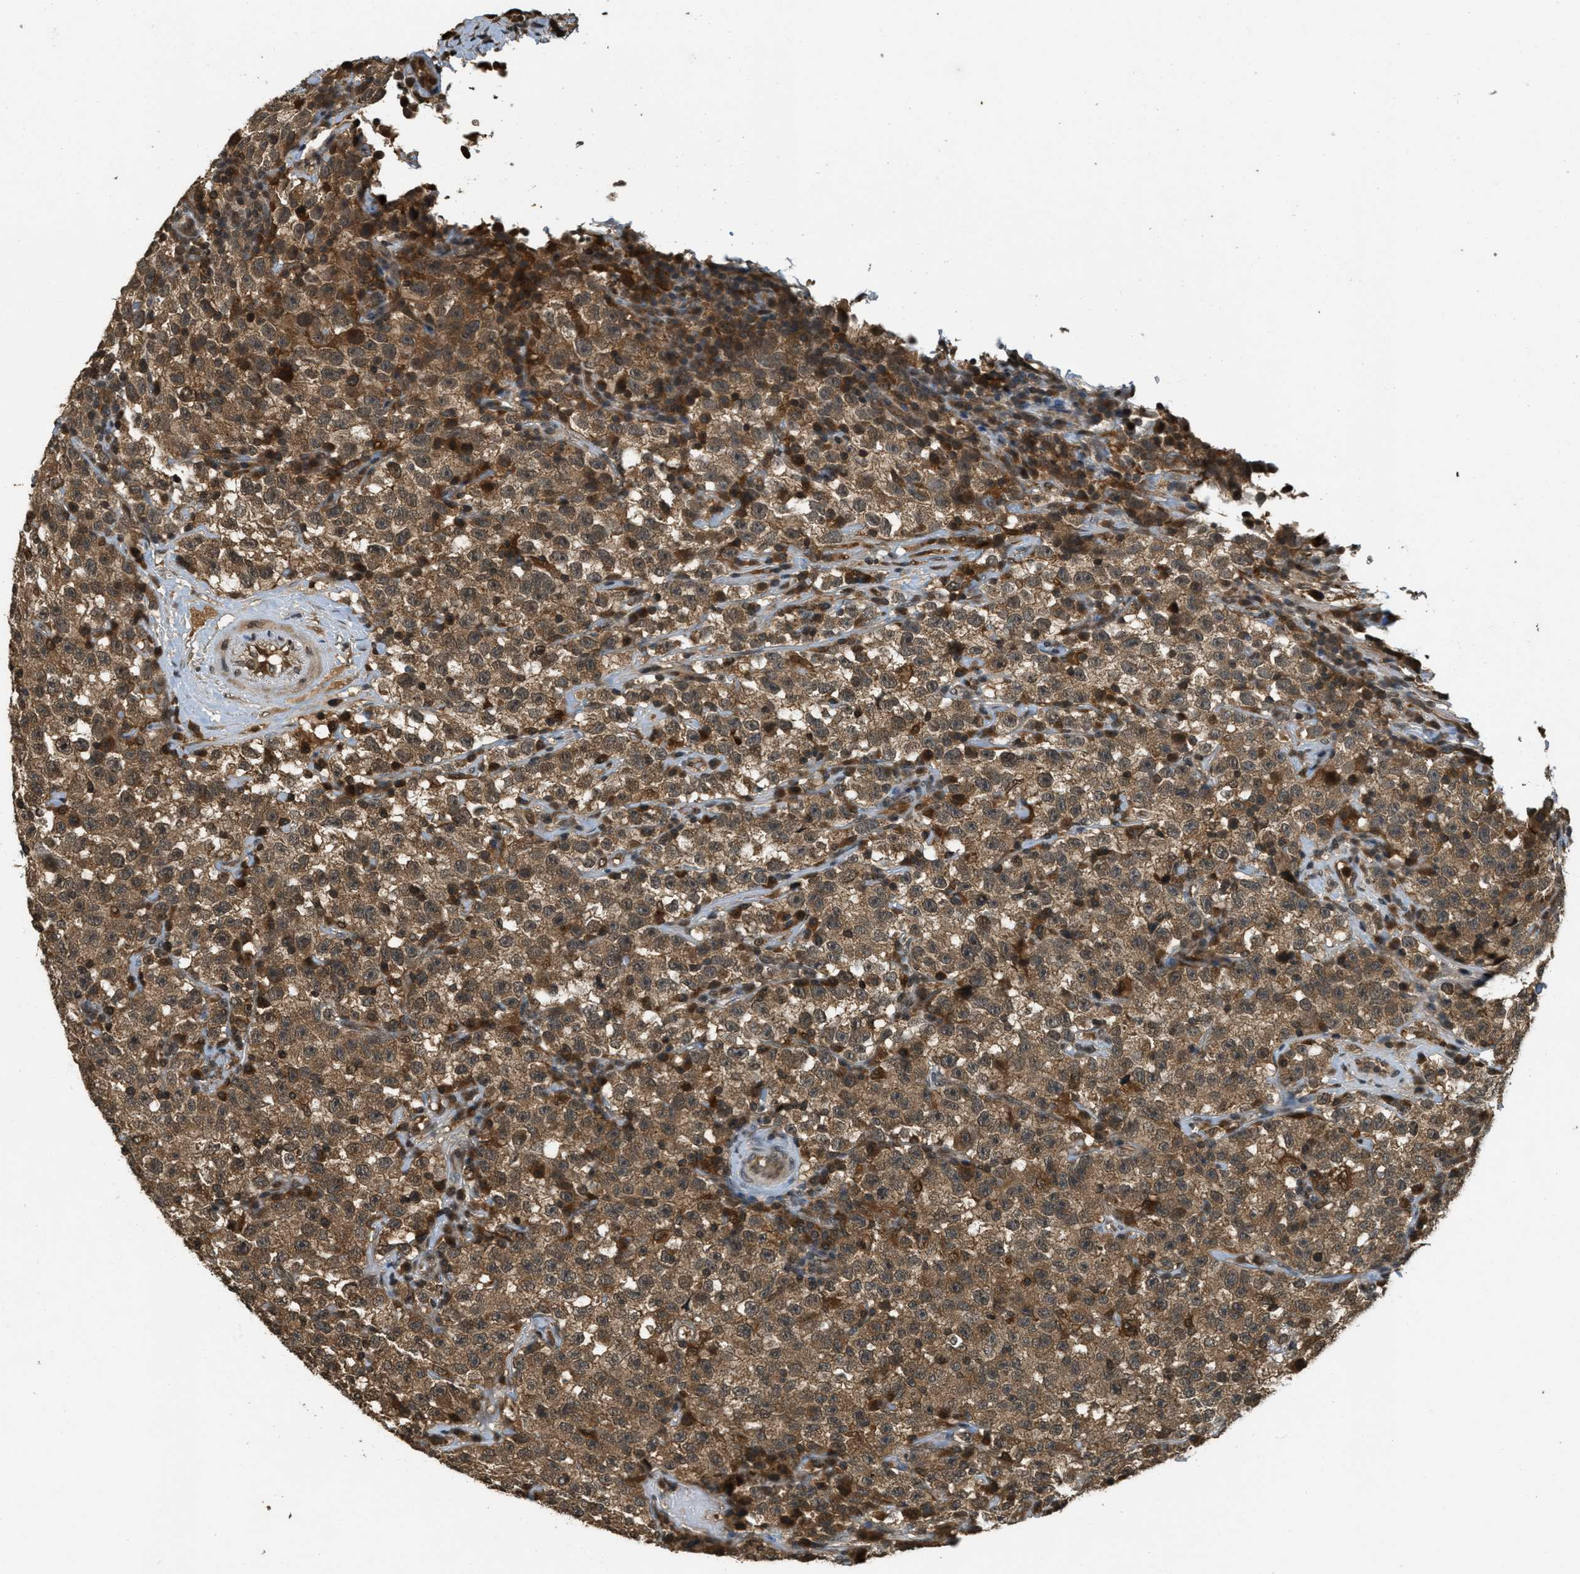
{"staining": {"intensity": "moderate", "quantity": ">75%", "location": "cytoplasmic/membranous"}, "tissue": "testis cancer", "cell_type": "Tumor cells", "image_type": "cancer", "snomed": [{"axis": "morphology", "description": "Seminoma, NOS"}, {"axis": "topography", "description": "Testis"}], "caption": "Immunohistochemistry (IHC) photomicrograph of neoplastic tissue: testis cancer stained using immunohistochemistry (IHC) exhibits medium levels of moderate protein expression localized specifically in the cytoplasmic/membranous of tumor cells, appearing as a cytoplasmic/membranous brown color.", "gene": "ATG7", "patient": {"sex": "male", "age": 22}}